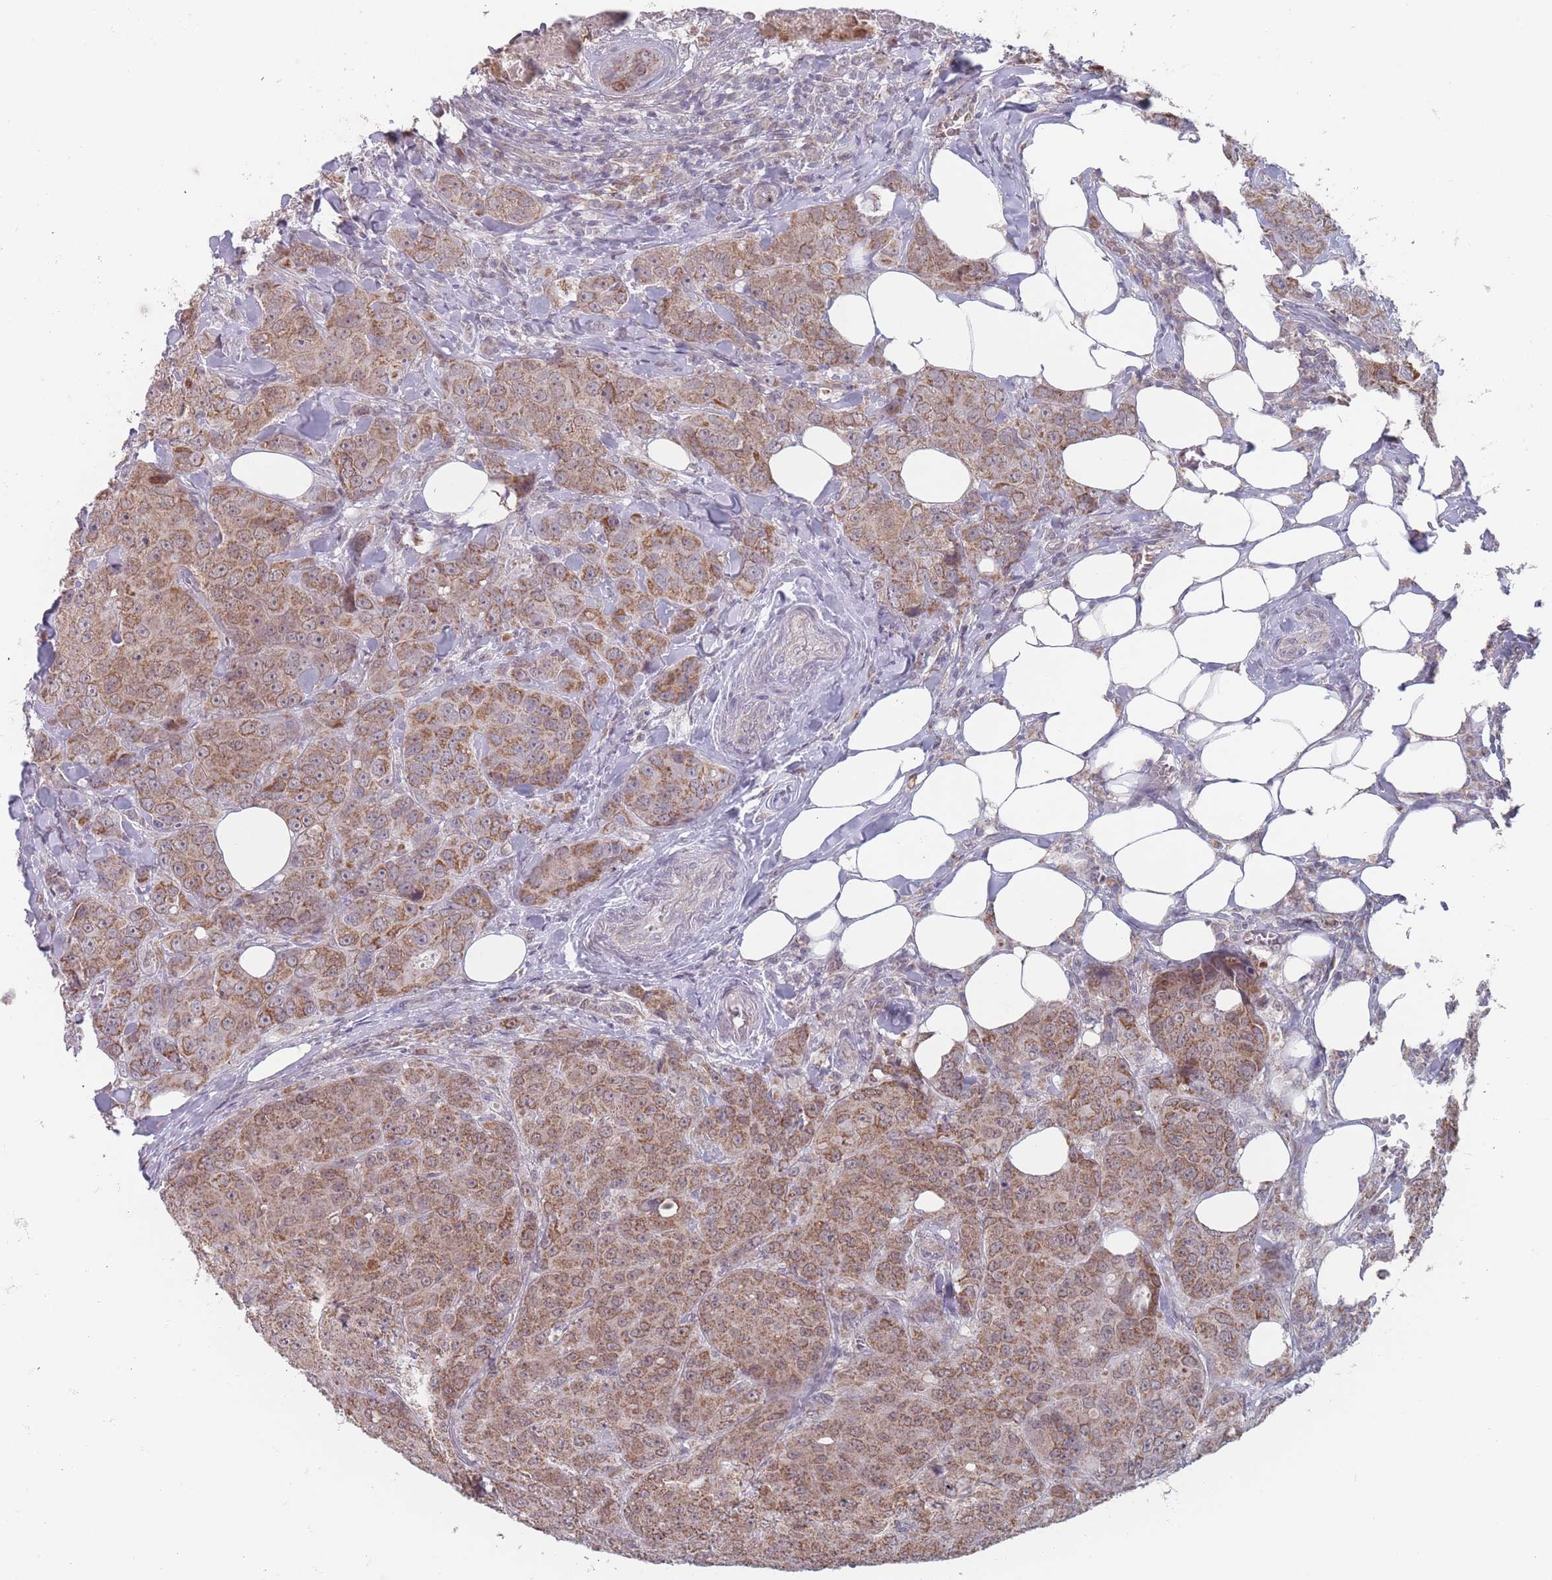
{"staining": {"intensity": "moderate", "quantity": ">75%", "location": "cytoplasmic/membranous,nuclear"}, "tissue": "breast cancer", "cell_type": "Tumor cells", "image_type": "cancer", "snomed": [{"axis": "morphology", "description": "Duct carcinoma"}, {"axis": "topography", "description": "Breast"}], "caption": "This image shows IHC staining of human breast intraductal carcinoma, with medium moderate cytoplasmic/membranous and nuclear expression in about >75% of tumor cells.", "gene": "PEX7", "patient": {"sex": "female", "age": 43}}